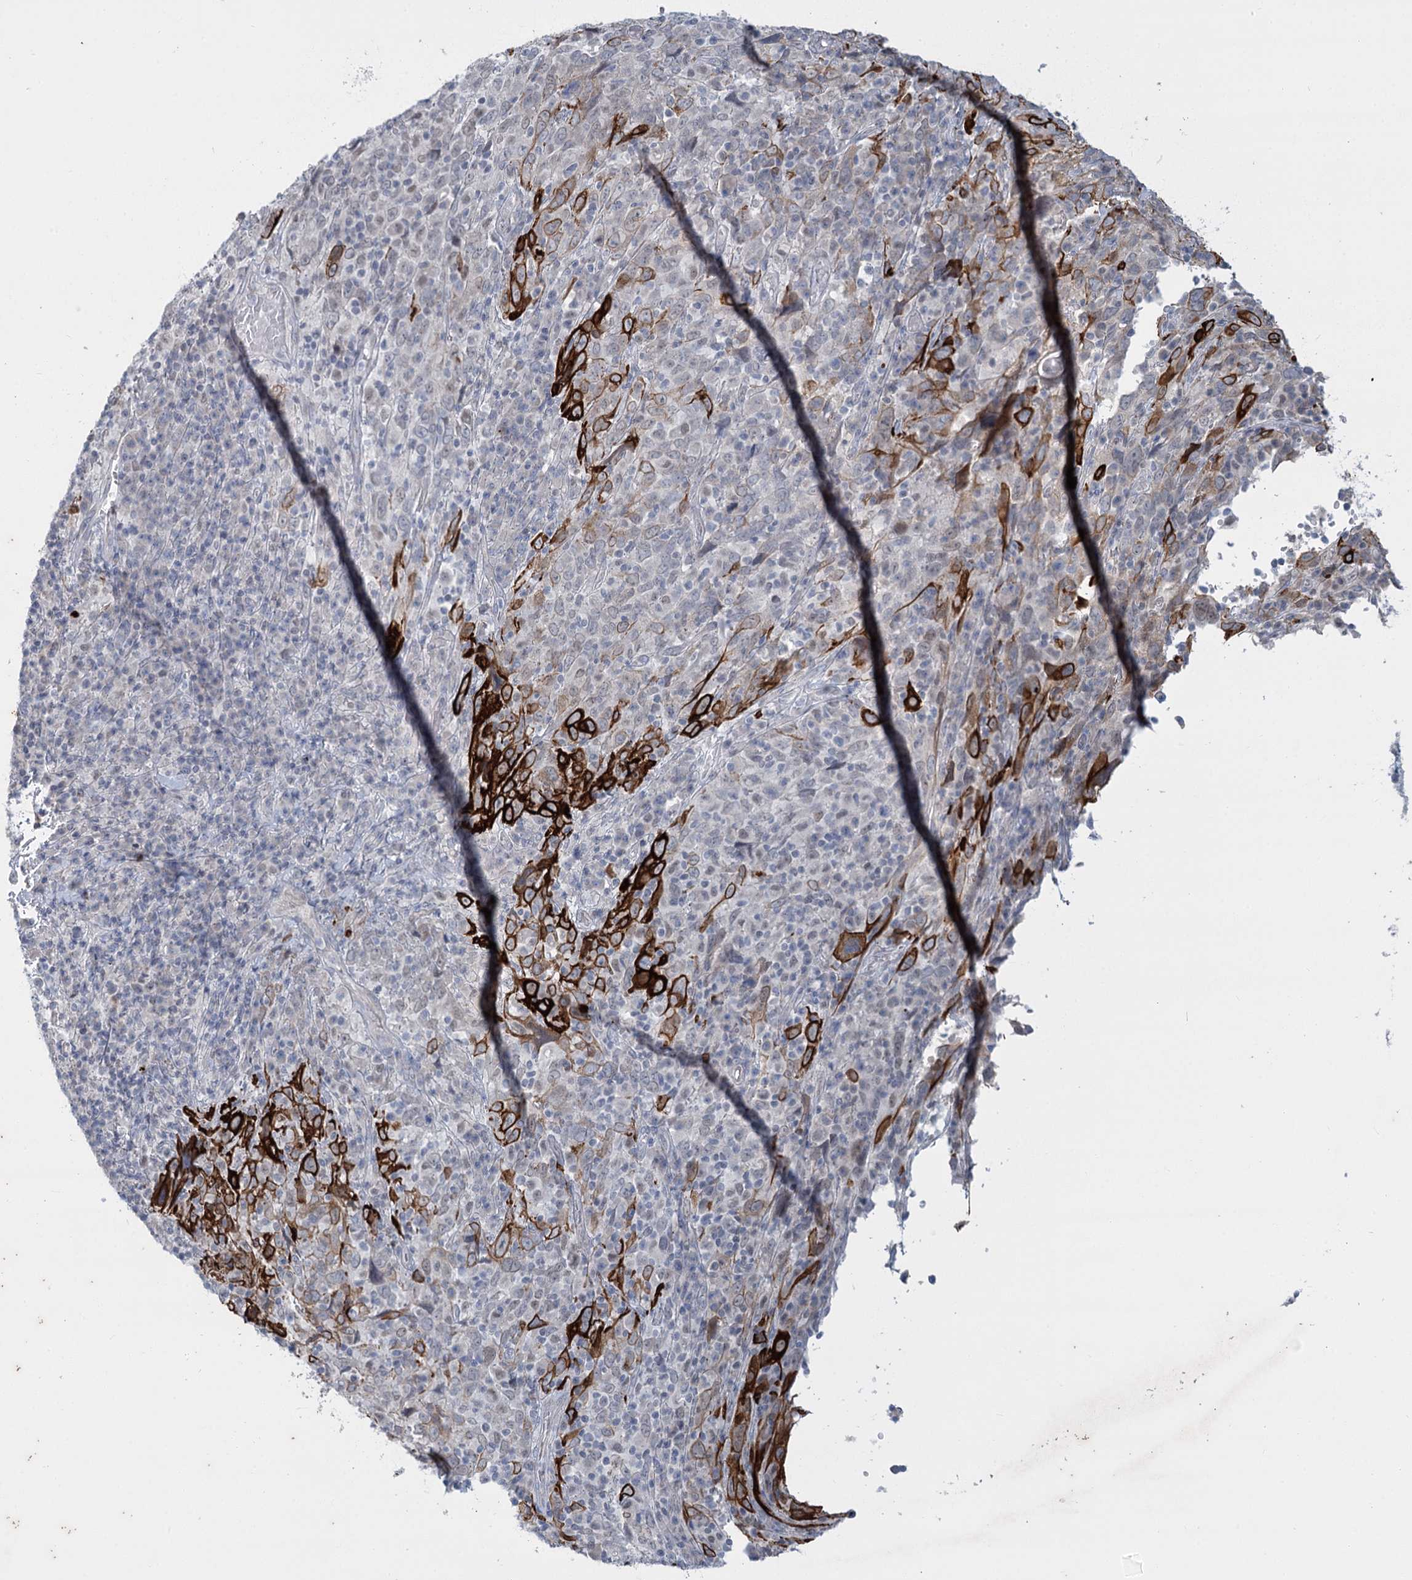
{"staining": {"intensity": "strong", "quantity": "<25%", "location": "cytoplasmic/membranous"}, "tissue": "cervical cancer", "cell_type": "Tumor cells", "image_type": "cancer", "snomed": [{"axis": "morphology", "description": "Squamous cell carcinoma, NOS"}, {"axis": "topography", "description": "Cervix"}], "caption": "Immunohistochemistry (IHC) of cervical cancer (squamous cell carcinoma) exhibits medium levels of strong cytoplasmic/membranous staining in approximately <25% of tumor cells.", "gene": "ABITRAM", "patient": {"sex": "female", "age": 46}}